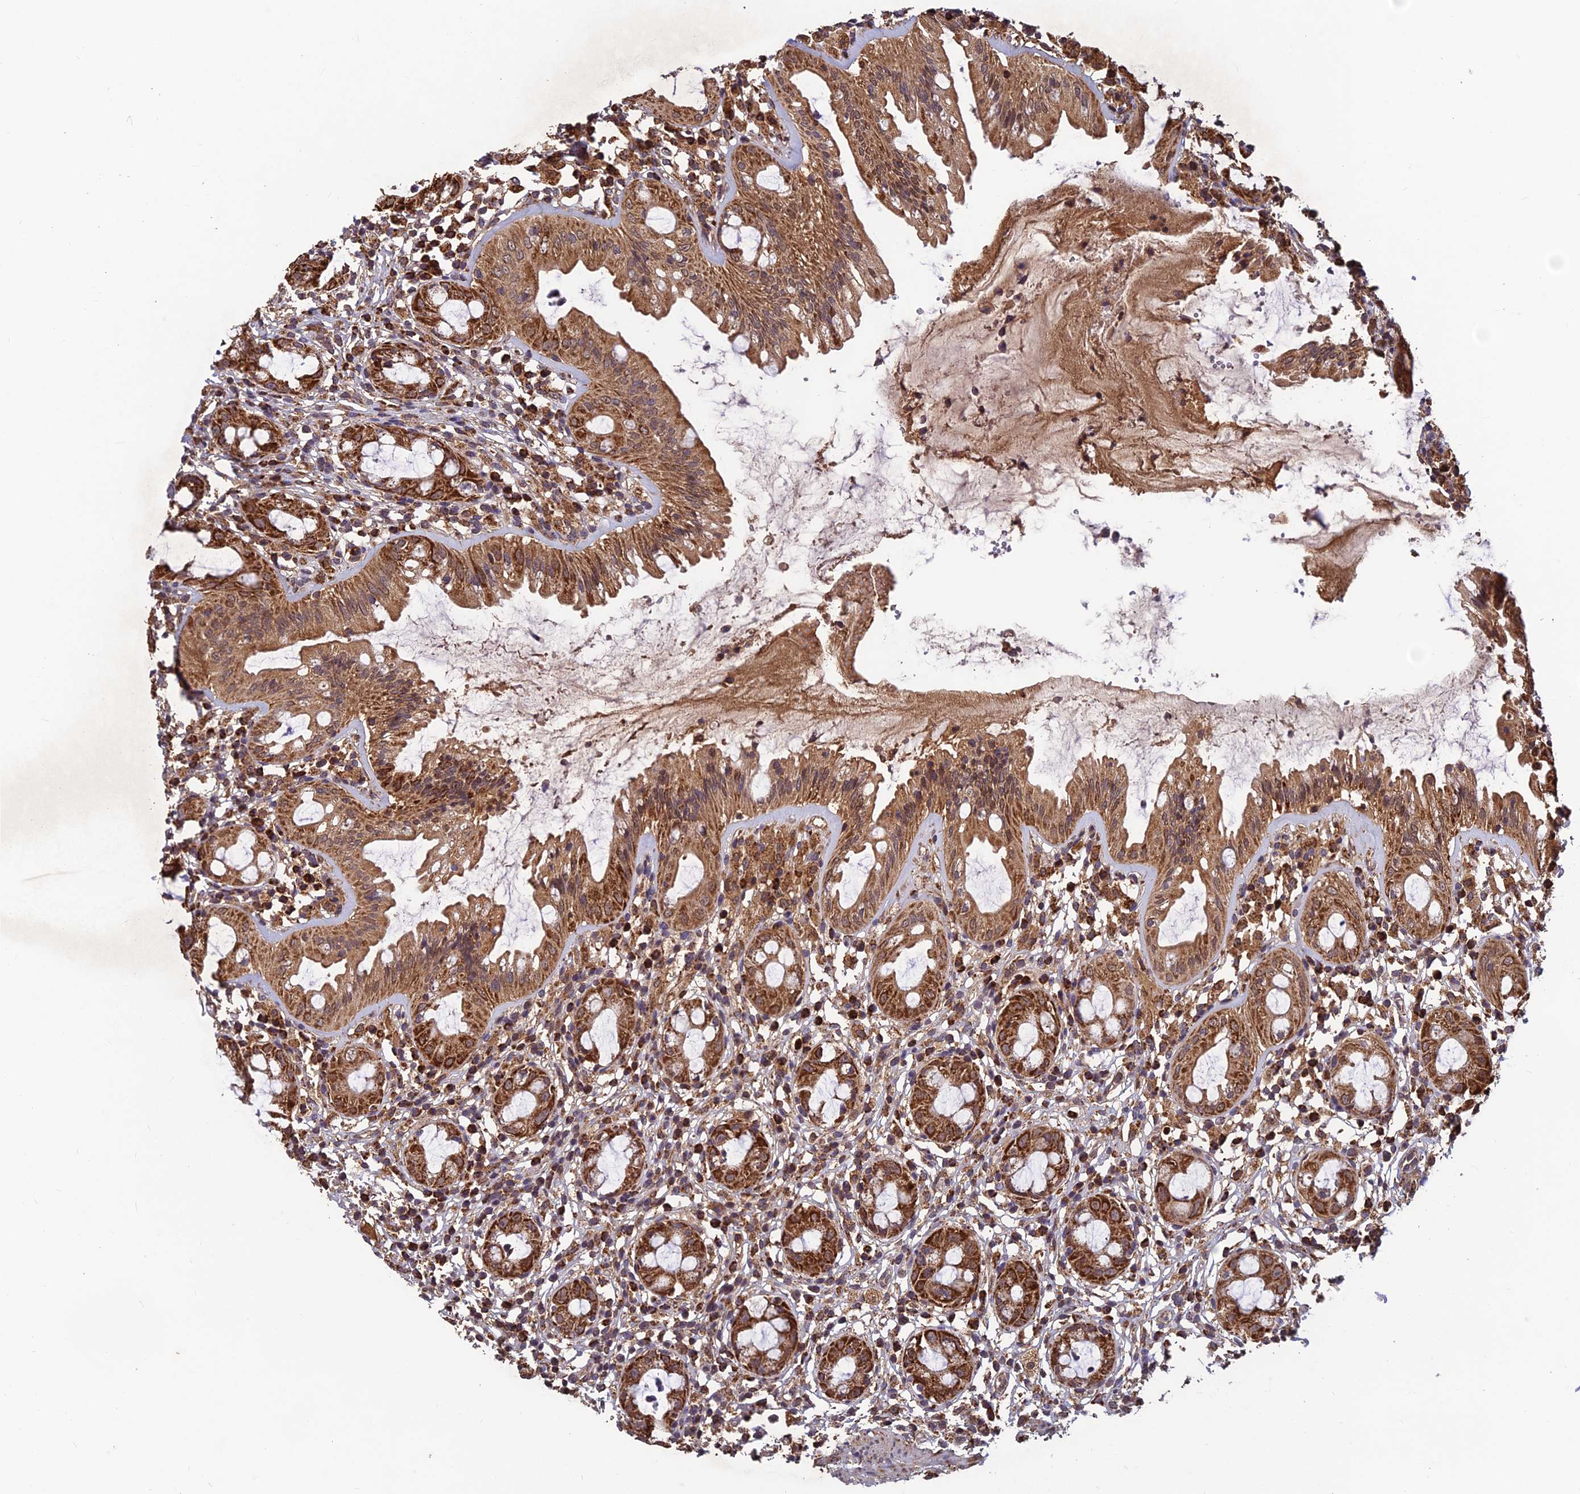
{"staining": {"intensity": "strong", "quantity": ">75%", "location": "cytoplasmic/membranous"}, "tissue": "rectum", "cell_type": "Glandular cells", "image_type": "normal", "snomed": [{"axis": "morphology", "description": "Normal tissue, NOS"}, {"axis": "topography", "description": "Rectum"}], "caption": "IHC (DAB (3,3'-diaminobenzidine)) staining of unremarkable rectum shows strong cytoplasmic/membranous protein staining in approximately >75% of glandular cells. (Stains: DAB (3,3'-diaminobenzidine) in brown, nuclei in blue, Microscopy: brightfield microscopy at high magnification).", "gene": "CCDC15", "patient": {"sex": "female", "age": 57}}